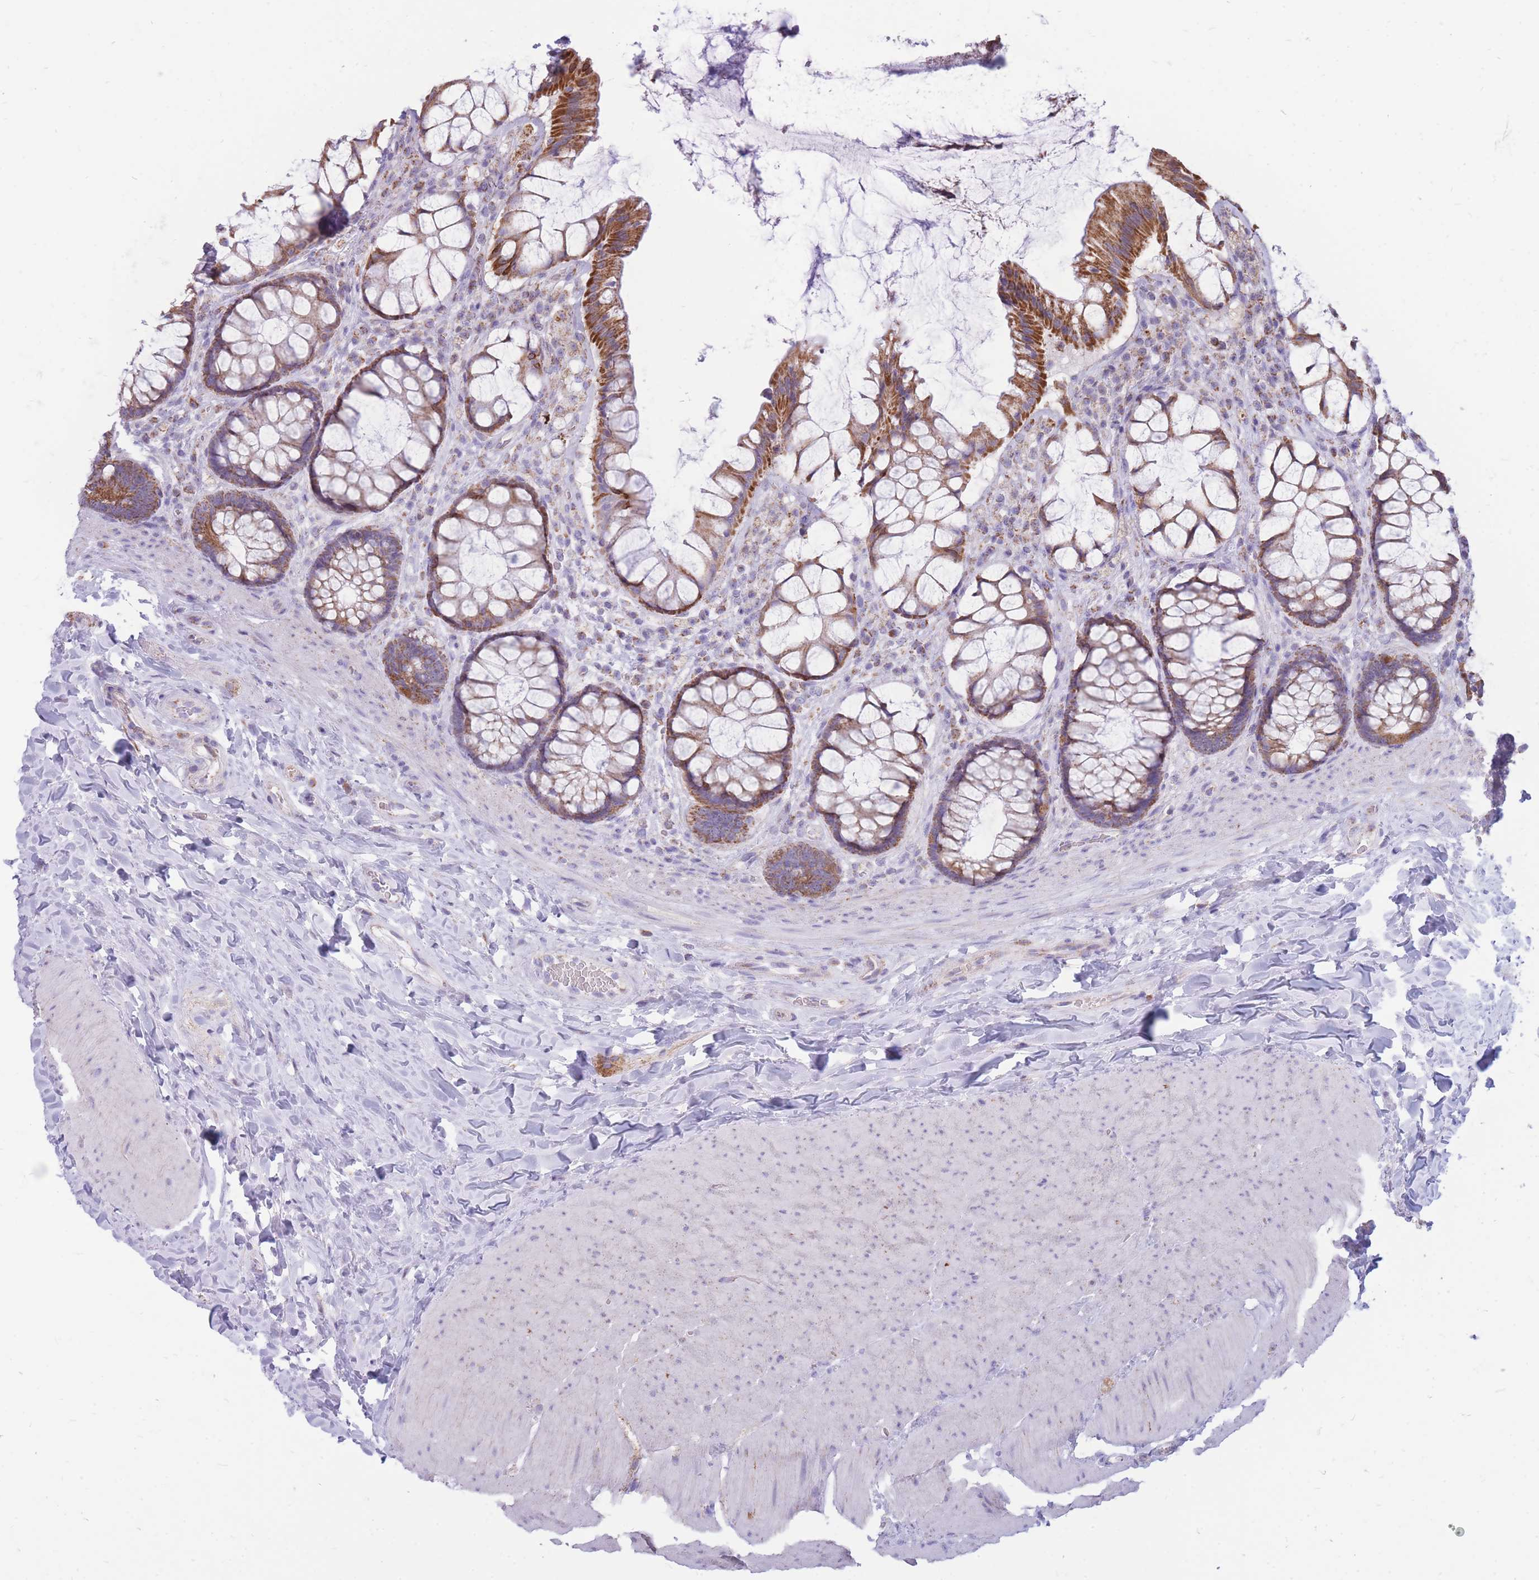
{"staining": {"intensity": "moderate", "quantity": ">75%", "location": "cytoplasmic/membranous"}, "tissue": "rectum", "cell_type": "Glandular cells", "image_type": "normal", "snomed": [{"axis": "morphology", "description": "Normal tissue, NOS"}, {"axis": "topography", "description": "Rectum"}], "caption": "Moderate cytoplasmic/membranous staining for a protein is present in approximately >75% of glandular cells of unremarkable rectum using immunohistochemistry (IHC).", "gene": "PCSK1", "patient": {"sex": "female", "age": 58}}